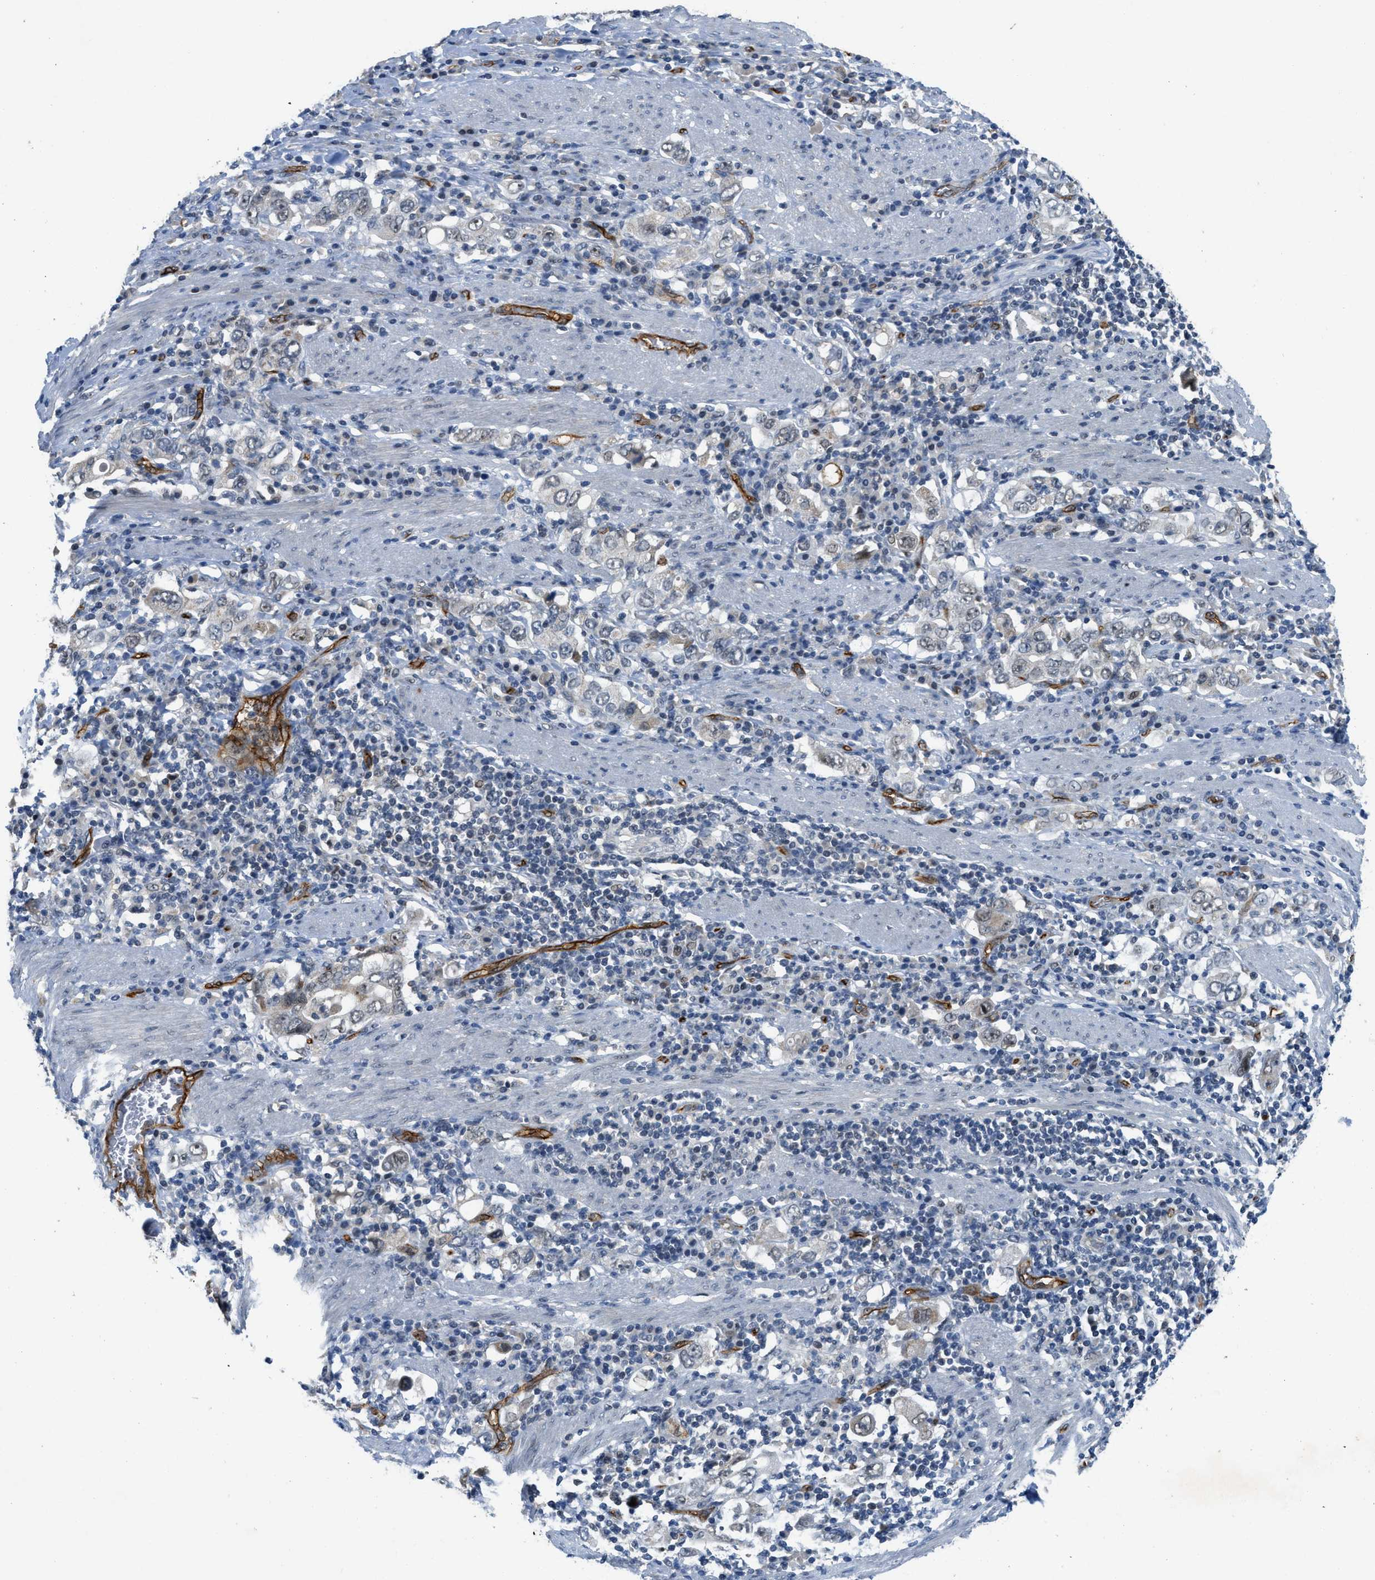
{"staining": {"intensity": "negative", "quantity": "none", "location": "none"}, "tissue": "stomach cancer", "cell_type": "Tumor cells", "image_type": "cancer", "snomed": [{"axis": "morphology", "description": "Adenocarcinoma, NOS"}, {"axis": "topography", "description": "Stomach, upper"}], "caption": "Immunohistochemistry (IHC) micrograph of human stomach adenocarcinoma stained for a protein (brown), which reveals no staining in tumor cells.", "gene": "SLCO2A1", "patient": {"sex": "male", "age": 62}}